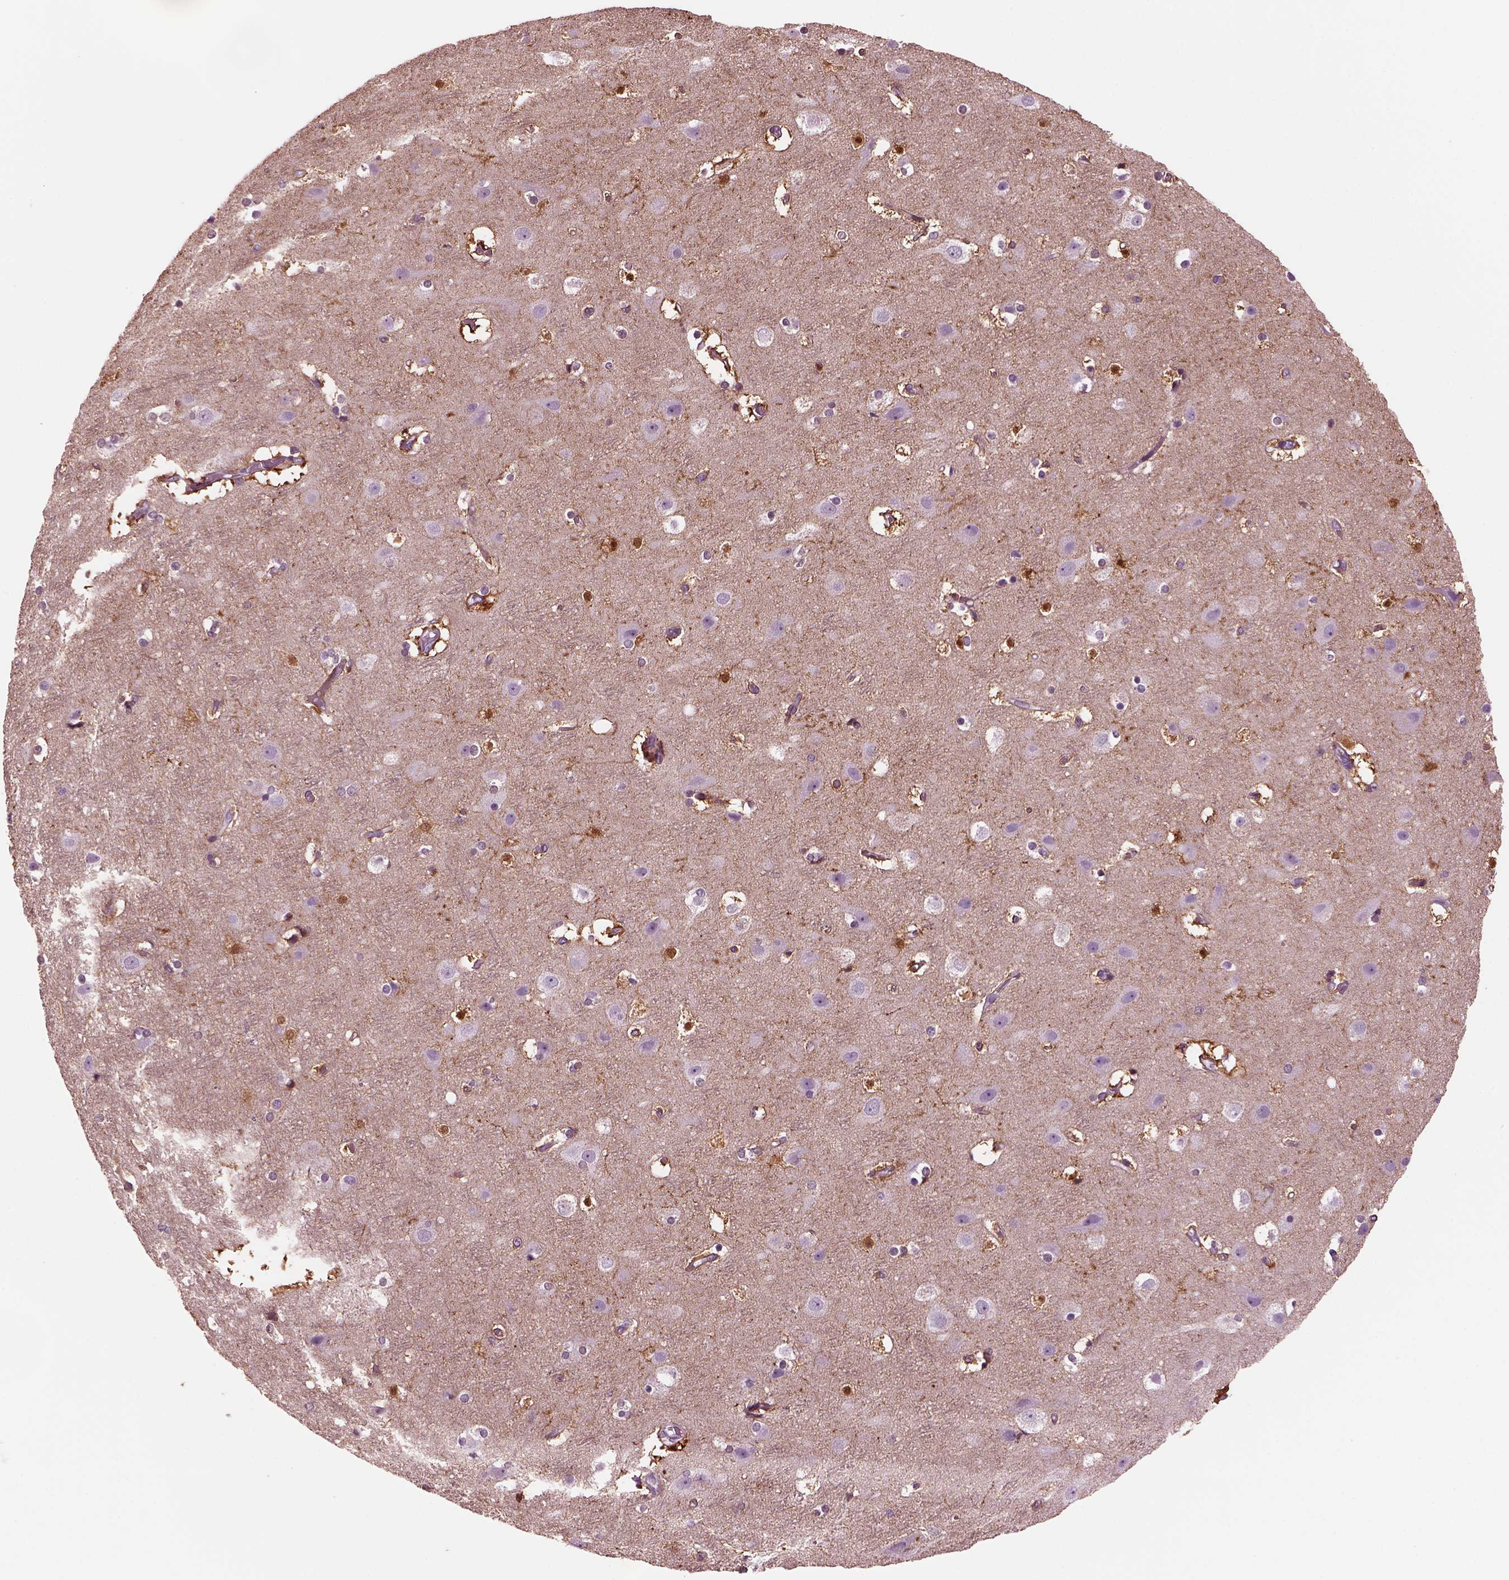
{"staining": {"intensity": "negative", "quantity": "none", "location": "none"}, "tissue": "cerebral cortex", "cell_type": "Endothelial cells", "image_type": "normal", "snomed": [{"axis": "morphology", "description": "Normal tissue, NOS"}, {"axis": "topography", "description": "Cerebral cortex"}], "caption": "Immunohistochemistry (IHC) photomicrograph of benign cerebral cortex stained for a protein (brown), which exhibits no expression in endothelial cells. Brightfield microscopy of IHC stained with DAB (brown) and hematoxylin (blue), captured at high magnification.", "gene": "GDF11", "patient": {"sex": "female", "age": 52}}